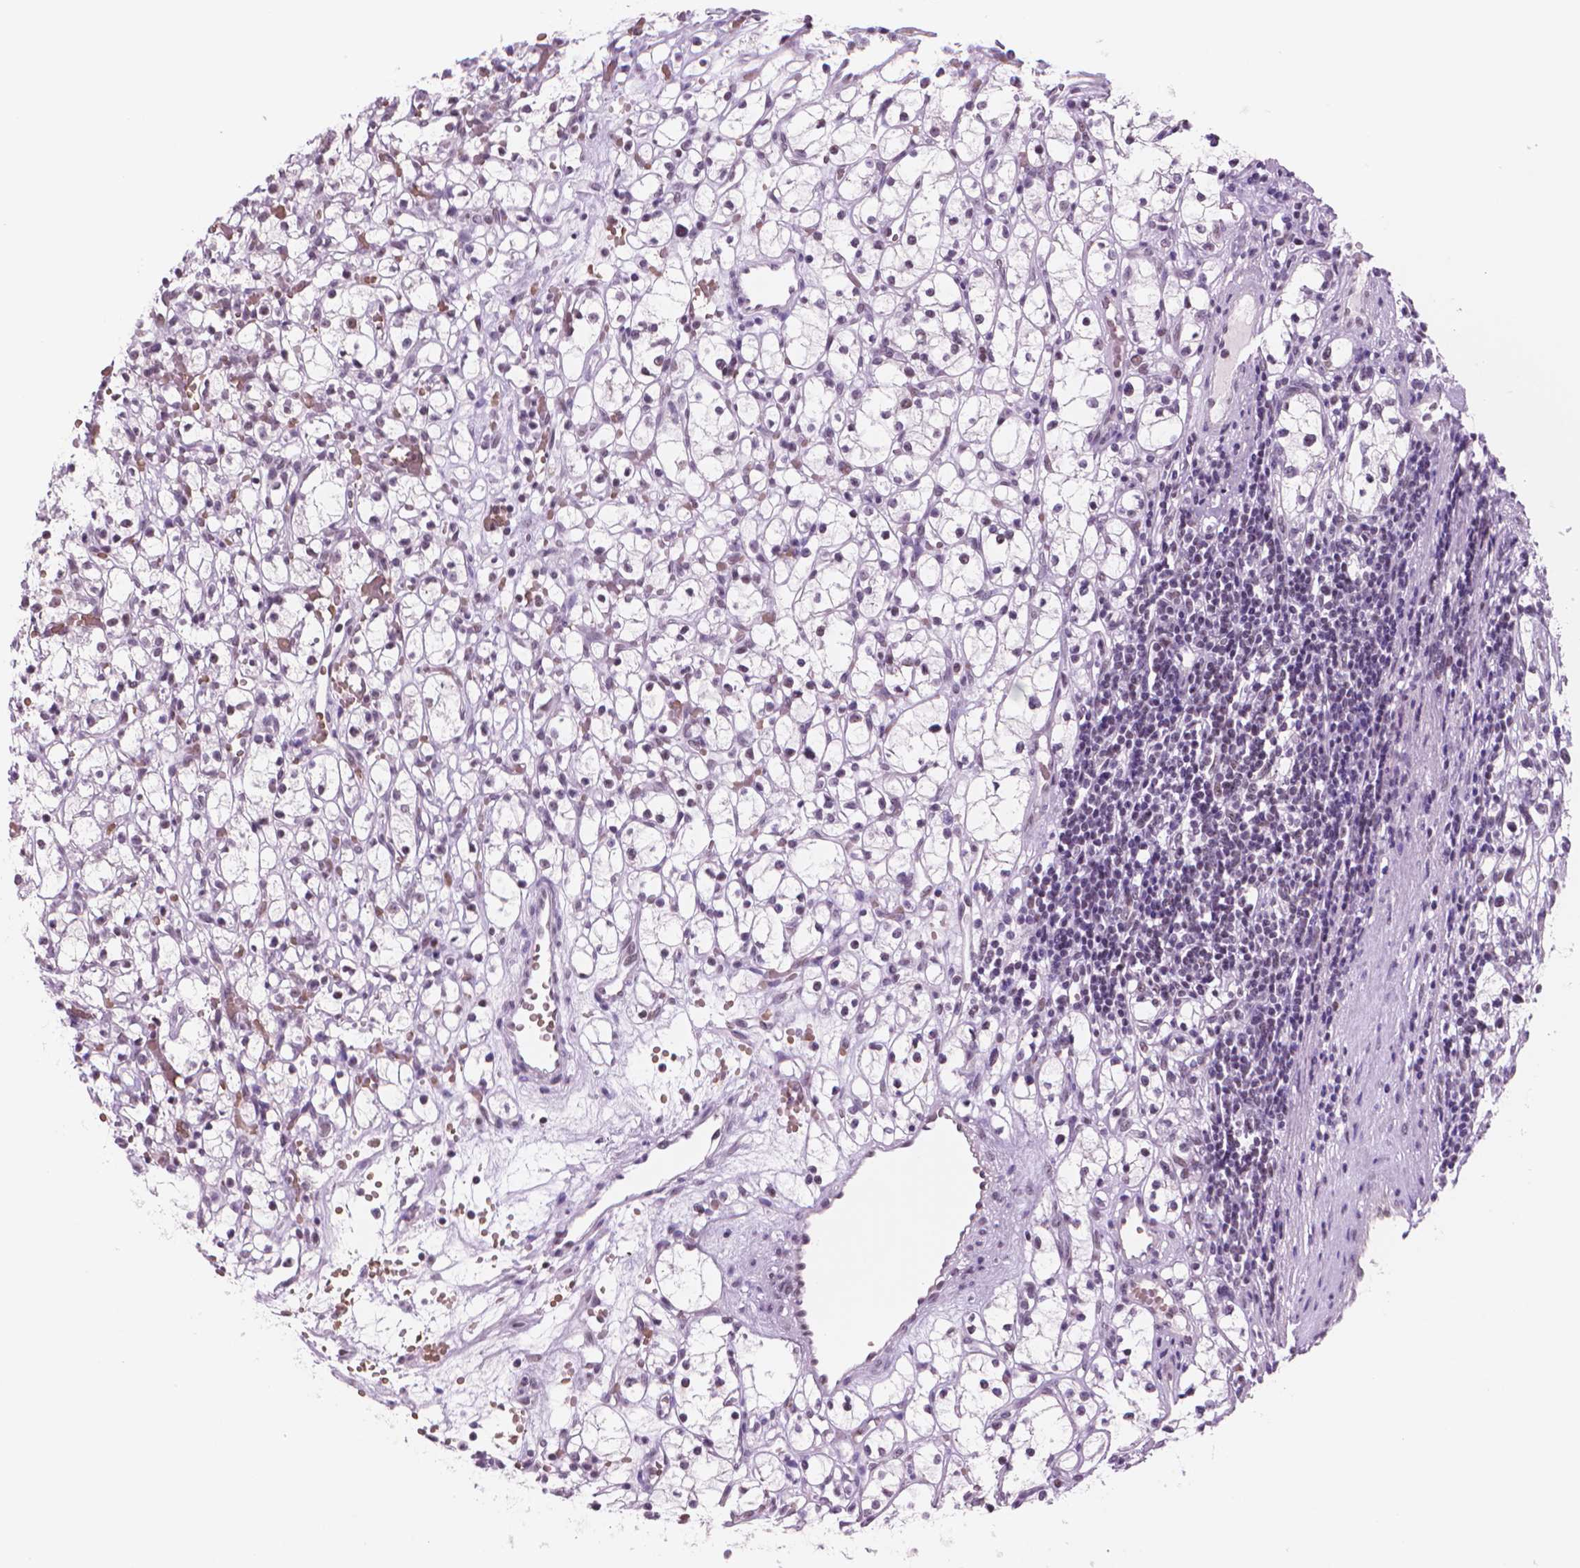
{"staining": {"intensity": "moderate", "quantity": "<25%", "location": "nuclear"}, "tissue": "renal cancer", "cell_type": "Tumor cells", "image_type": "cancer", "snomed": [{"axis": "morphology", "description": "Adenocarcinoma, NOS"}, {"axis": "topography", "description": "Kidney"}], "caption": "Immunohistochemical staining of renal adenocarcinoma displays low levels of moderate nuclear protein staining in about <25% of tumor cells. (IHC, brightfield microscopy, high magnification).", "gene": "POLR3D", "patient": {"sex": "female", "age": 59}}